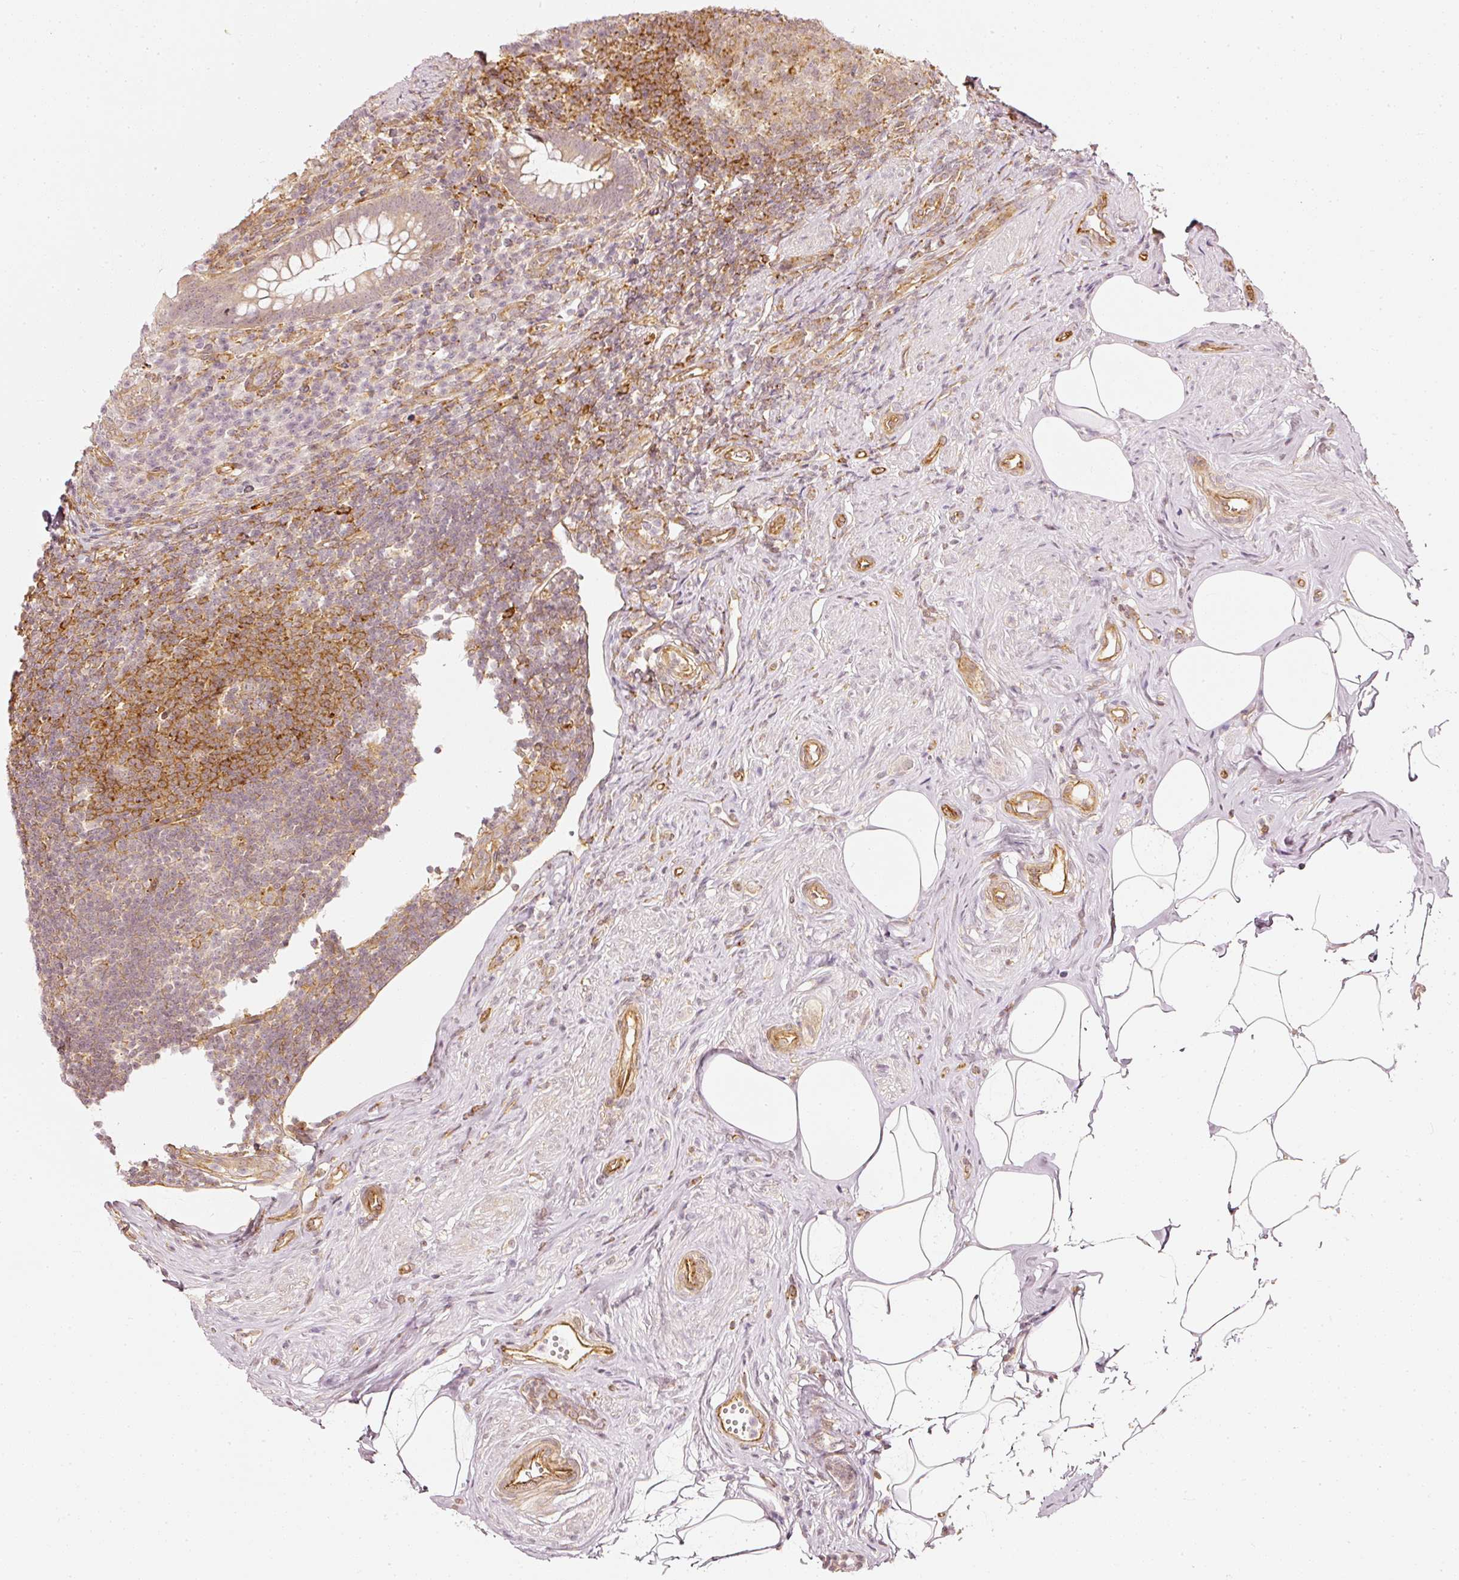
{"staining": {"intensity": "moderate", "quantity": ">75%", "location": "cytoplasmic/membranous"}, "tissue": "appendix", "cell_type": "Glandular cells", "image_type": "normal", "snomed": [{"axis": "morphology", "description": "Normal tissue, NOS"}, {"axis": "topography", "description": "Appendix"}], "caption": "Appendix stained with a brown dye exhibits moderate cytoplasmic/membranous positive positivity in approximately >75% of glandular cells.", "gene": "DRD2", "patient": {"sex": "female", "age": 56}}